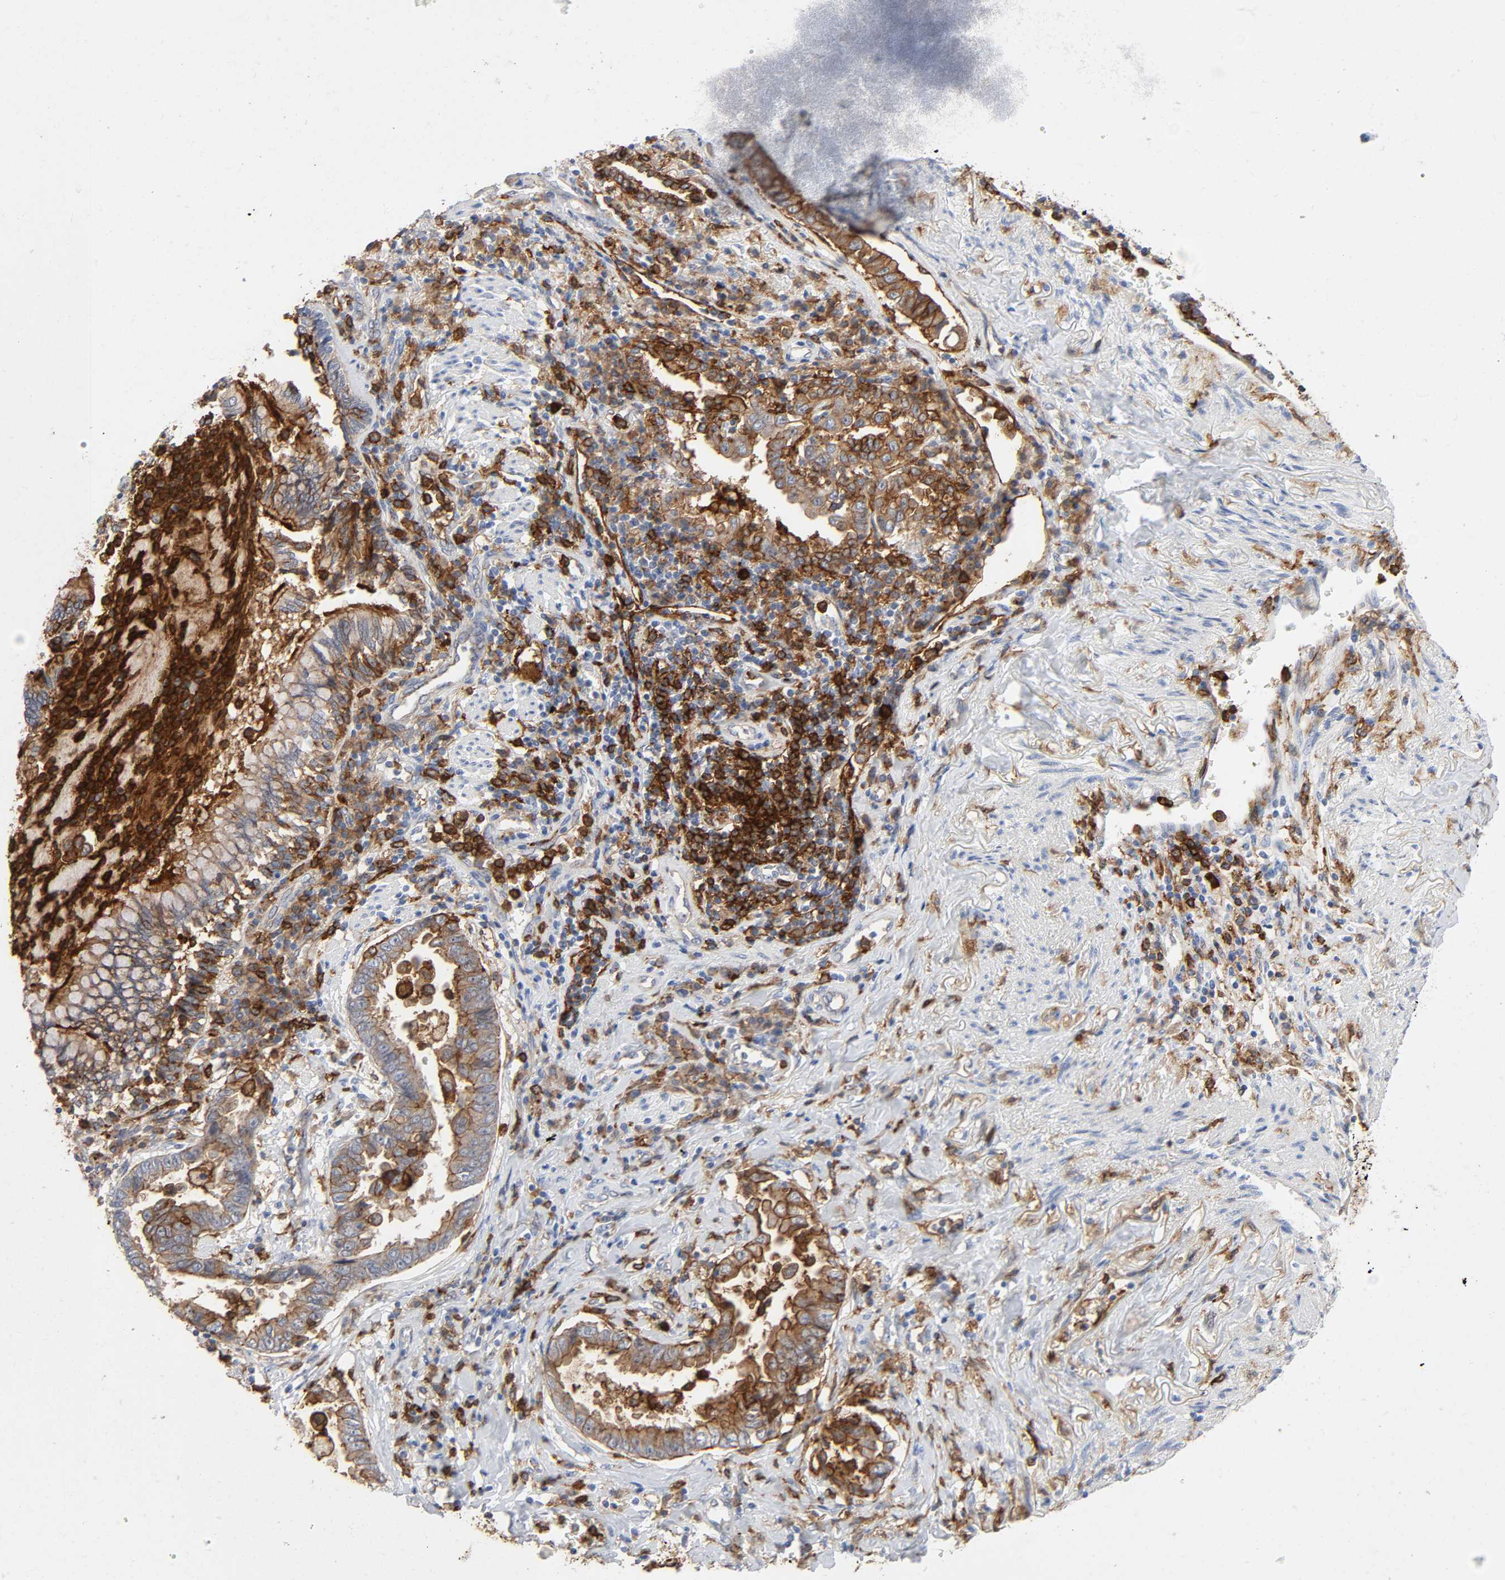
{"staining": {"intensity": "moderate", "quantity": ">75%", "location": "cytoplasmic/membranous"}, "tissue": "lung cancer", "cell_type": "Tumor cells", "image_type": "cancer", "snomed": [{"axis": "morphology", "description": "Normal tissue, NOS"}, {"axis": "morphology", "description": "Inflammation, NOS"}, {"axis": "morphology", "description": "Adenocarcinoma, NOS"}, {"axis": "topography", "description": "Lung"}], "caption": "Immunohistochemistry (IHC) image of human lung cancer (adenocarcinoma) stained for a protein (brown), which shows medium levels of moderate cytoplasmic/membranous expression in about >75% of tumor cells.", "gene": "LYN", "patient": {"sex": "female", "age": 64}}